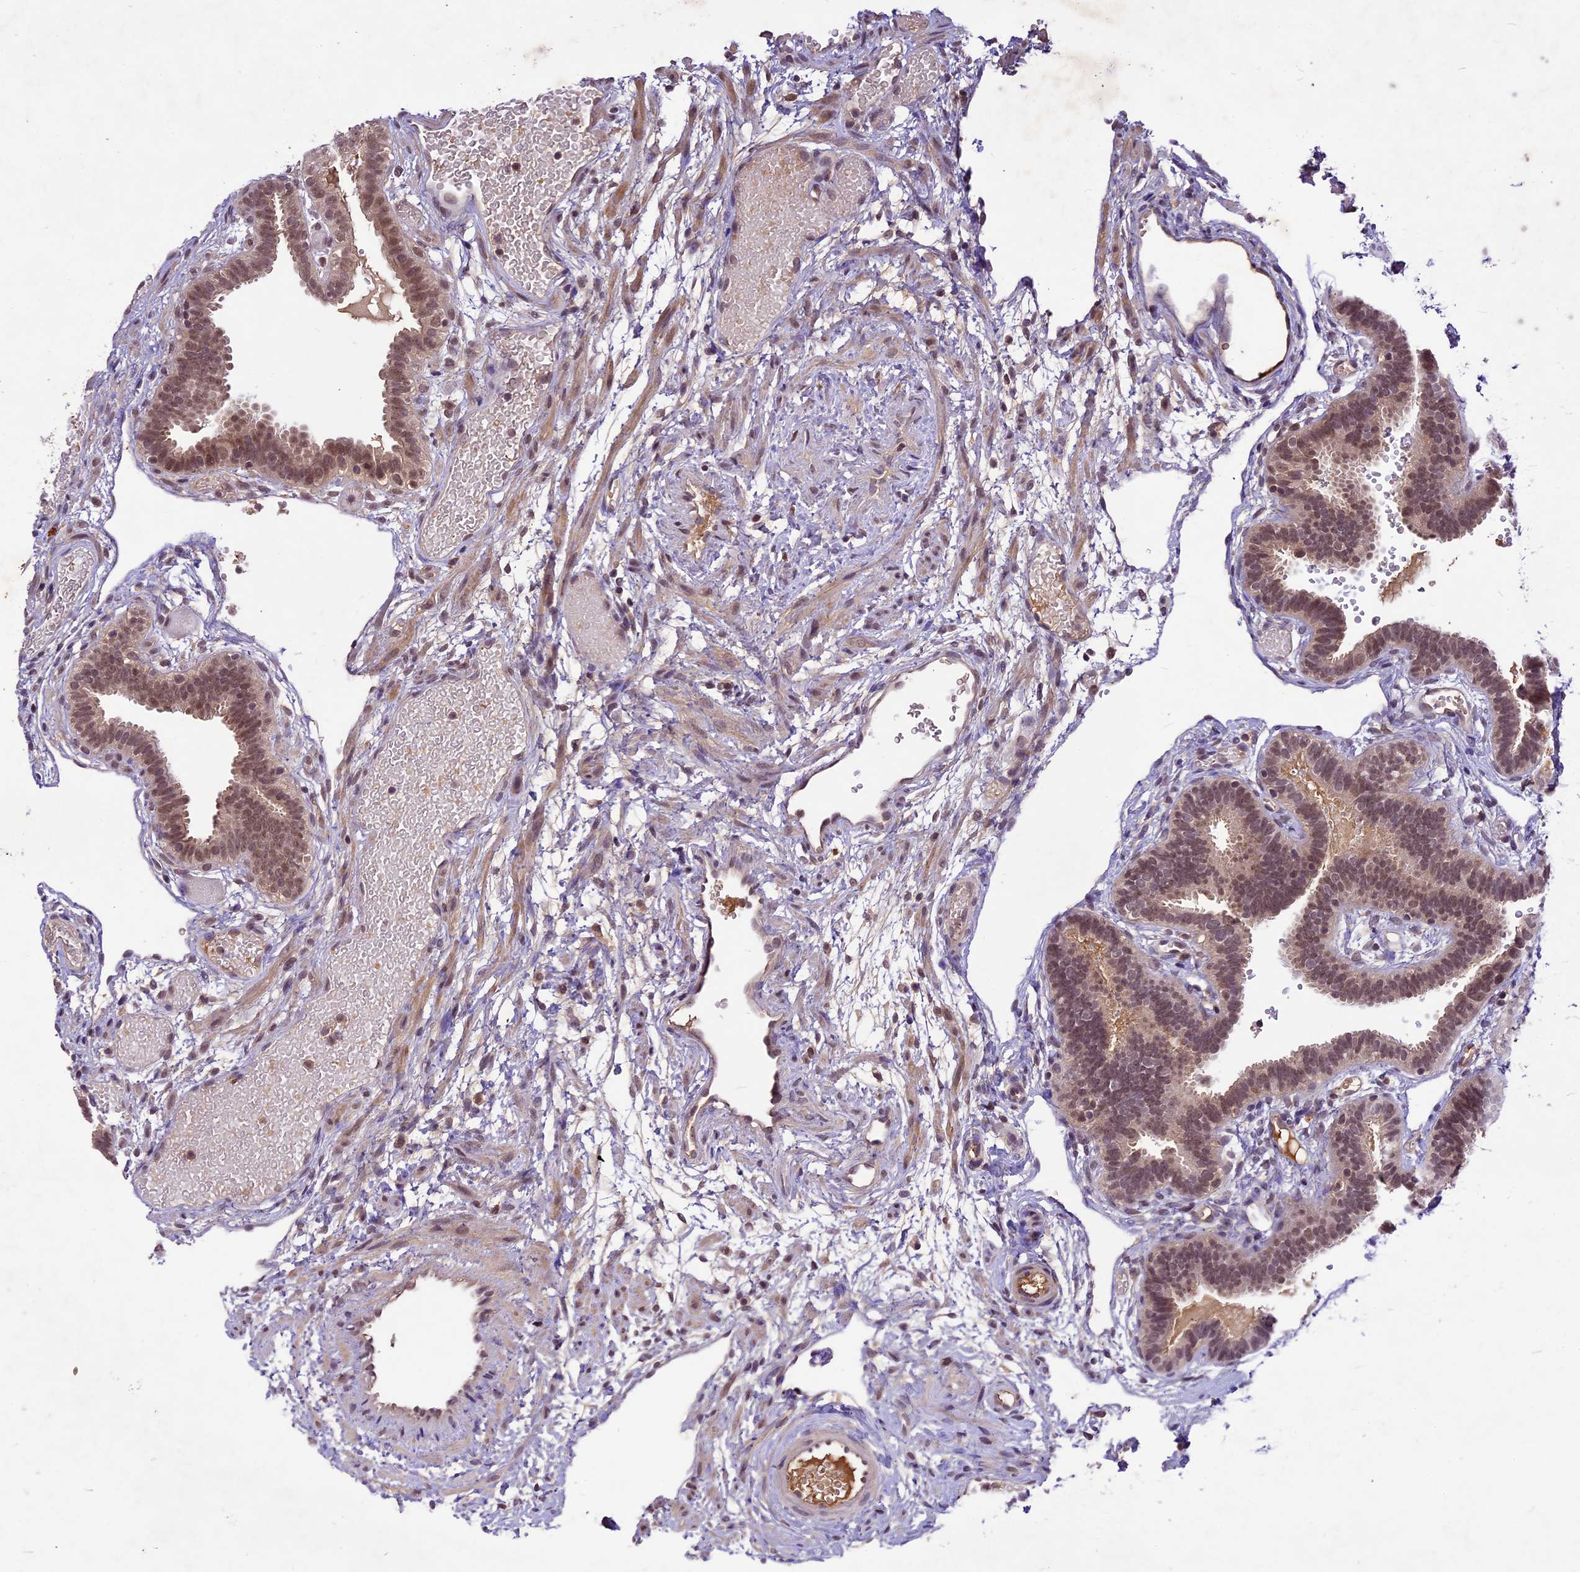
{"staining": {"intensity": "moderate", "quantity": ">75%", "location": "nuclear"}, "tissue": "fallopian tube", "cell_type": "Glandular cells", "image_type": "normal", "snomed": [{"axis": "morphology", "description": "Normal tissue, NOS"}, {"axis": "topography", "description": "Fallopian tube"}], "caption": "The photomicrograph shows a brown stain indicating the presence of a protein in the nuclear of glandular cells in fallopian tube.", "gene": "ATP10A", "patient": {"sex": "female", "age": 37}}